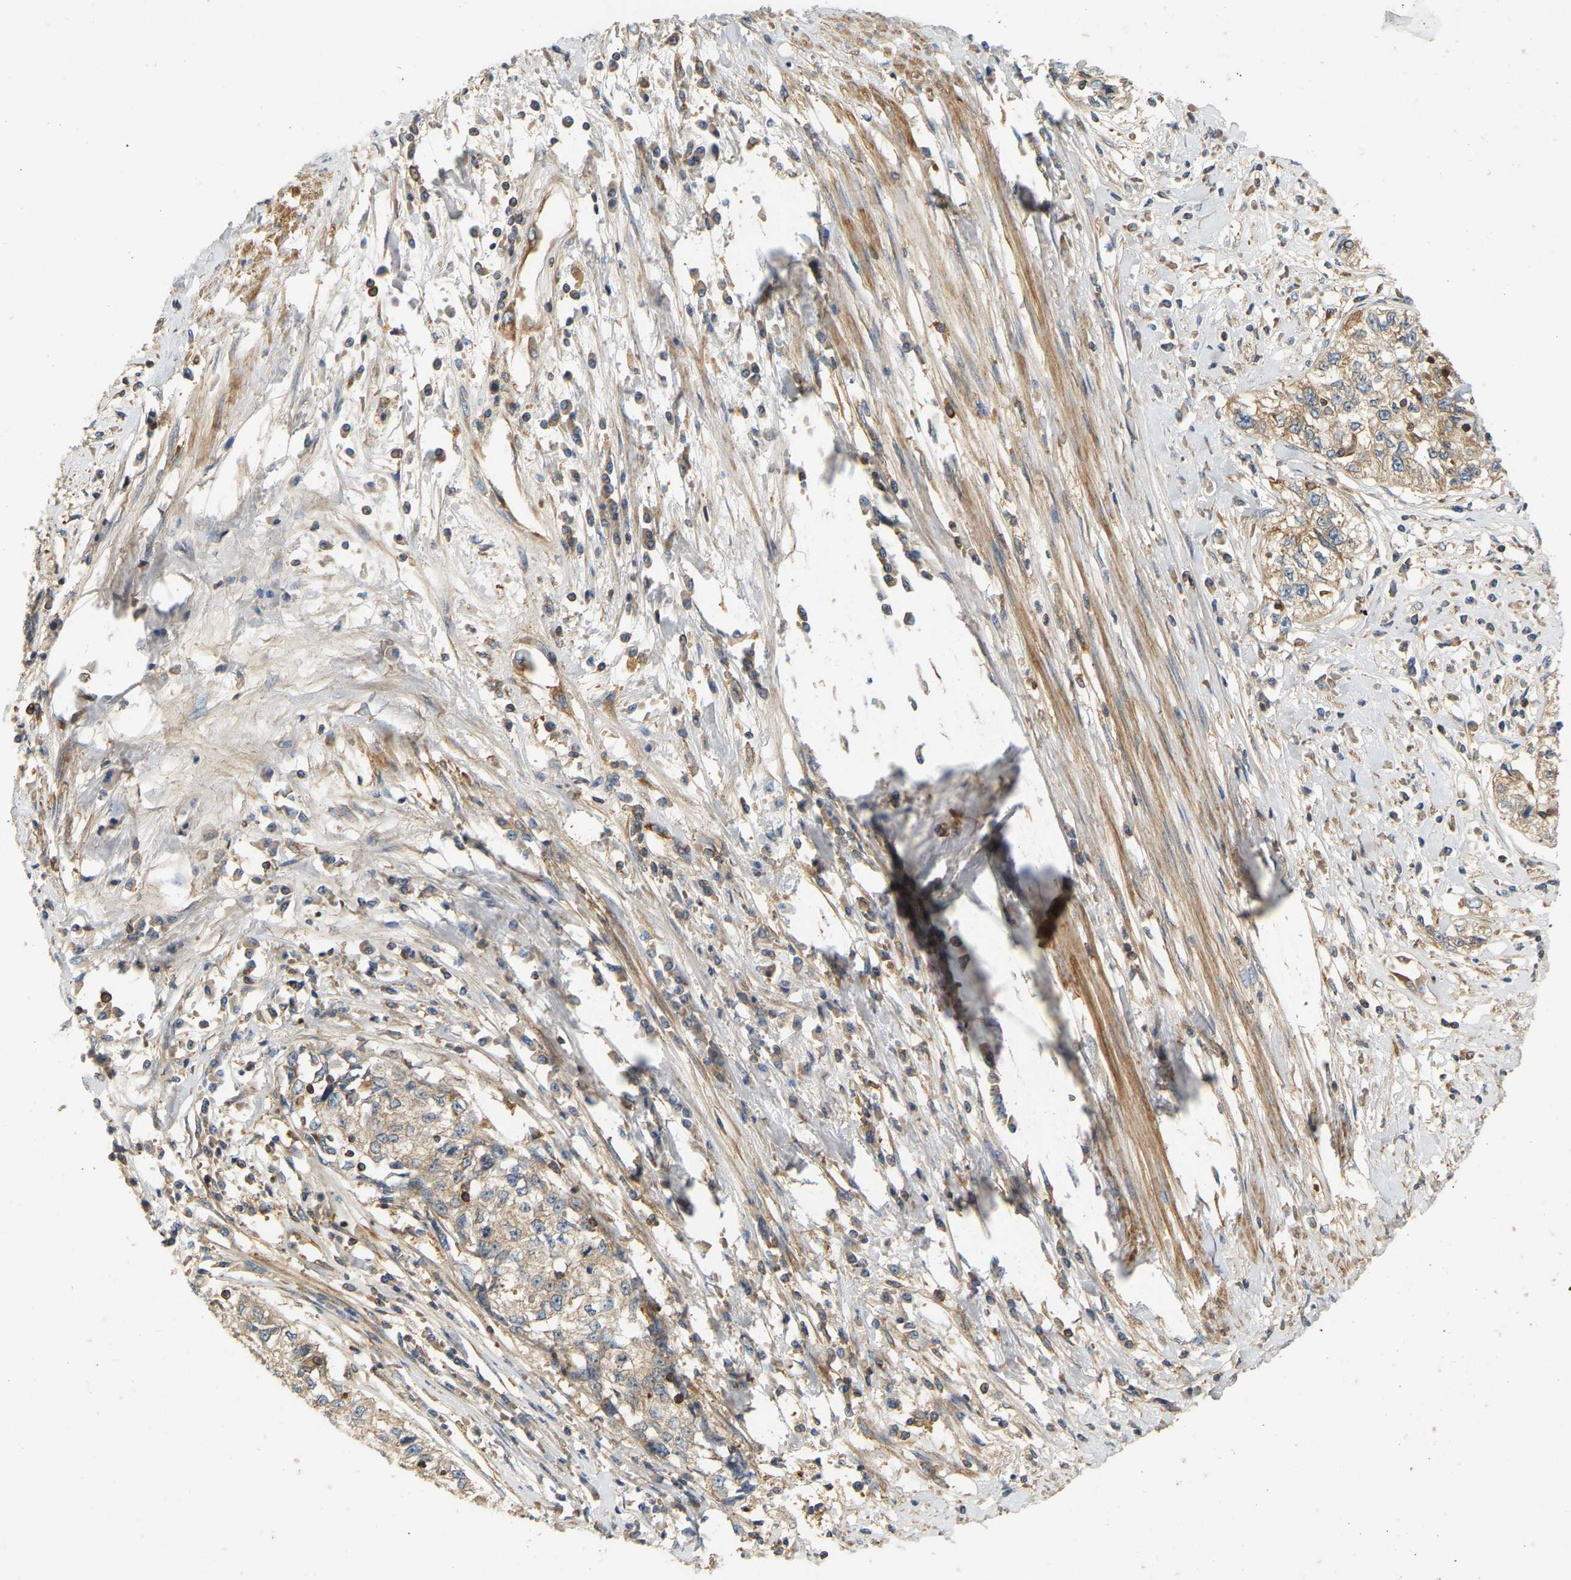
{"staining": {"intensity": "weak", "quantity": ">75%", "location": "cytoplasmic/membranous"}, "tissue": "cervical cancer", "cell_type": "Tumor cells", "image_type": "cancer", "snomed": [{"axis": "morphology", "description": "Squamous cell carcinoma, NOS"}, {"axis": "topography", "description": "Cervix"}], "caption": "Cervical squamous cell carcinoma tissue exhibits weak cytoplasmic/membranous positivity in approximately >75% of tumor cells", "gene": "AKAP13", "patient": {"sex": "female", "age": 57}}